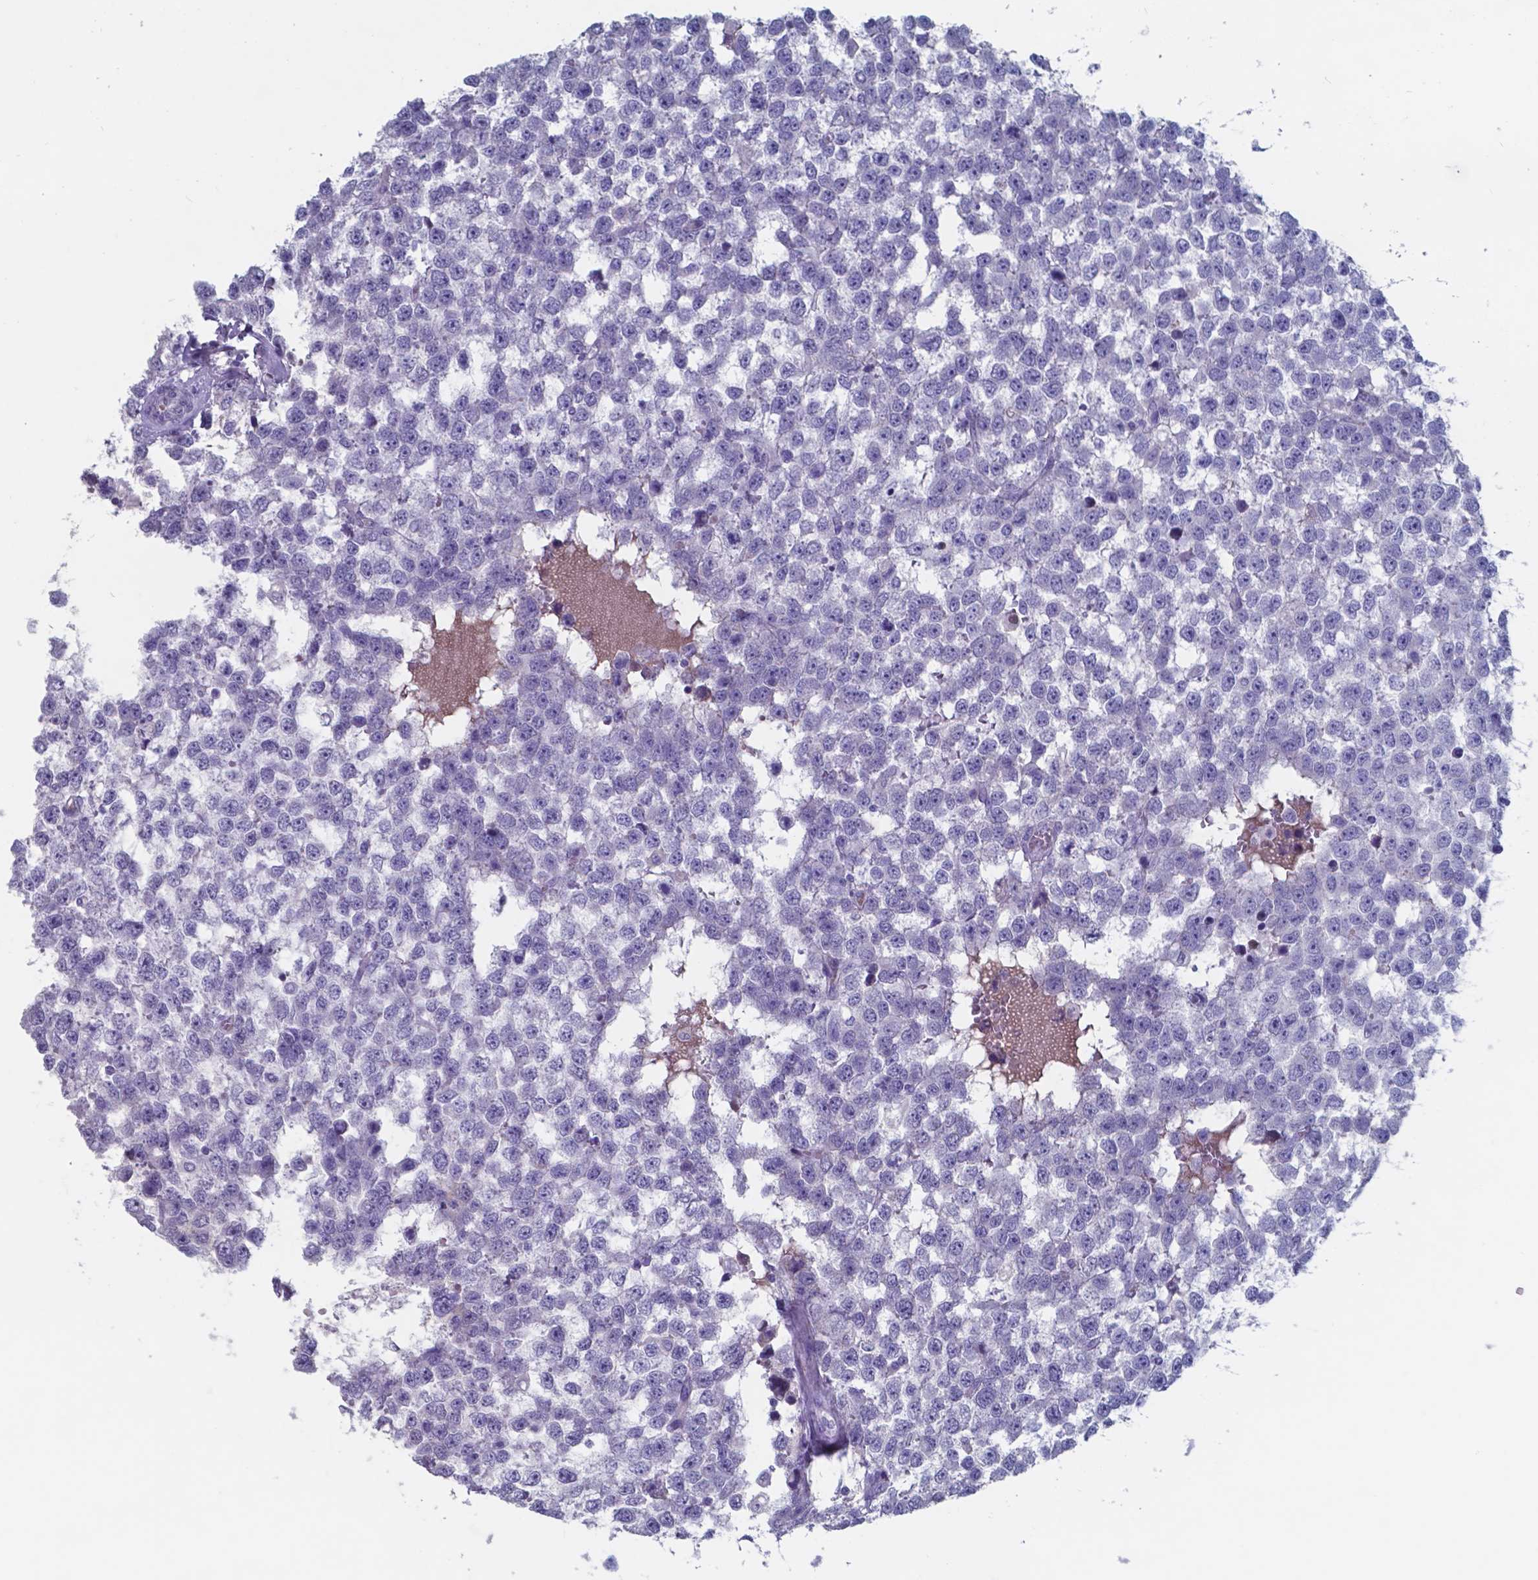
{"staining": {"intensity": "negative", "quantity": "none", "location": "none"}, "tissue": "testis cancer", "cell_type": "Tumor cells", "image_type": "cancer", "snomed": [{"axis": "morphology", "description": "Normal tissue, NOS"}, {"axis": "morphology", "description": "Seminoma, NOS"}, {"axis": "topography", "description": "Testis"}, {"axis": "topography", "description": "Epididymis"}], "caption": "Micrograph shows no significant protein staining in tumor cells of testis cancer (seminoma). (Brightfield microscopy of DAB (3,3'-diaminobenzidine) IHC at high magnification).", "gene": "TTR", "patient": {"sex": "male", "age": 34}}